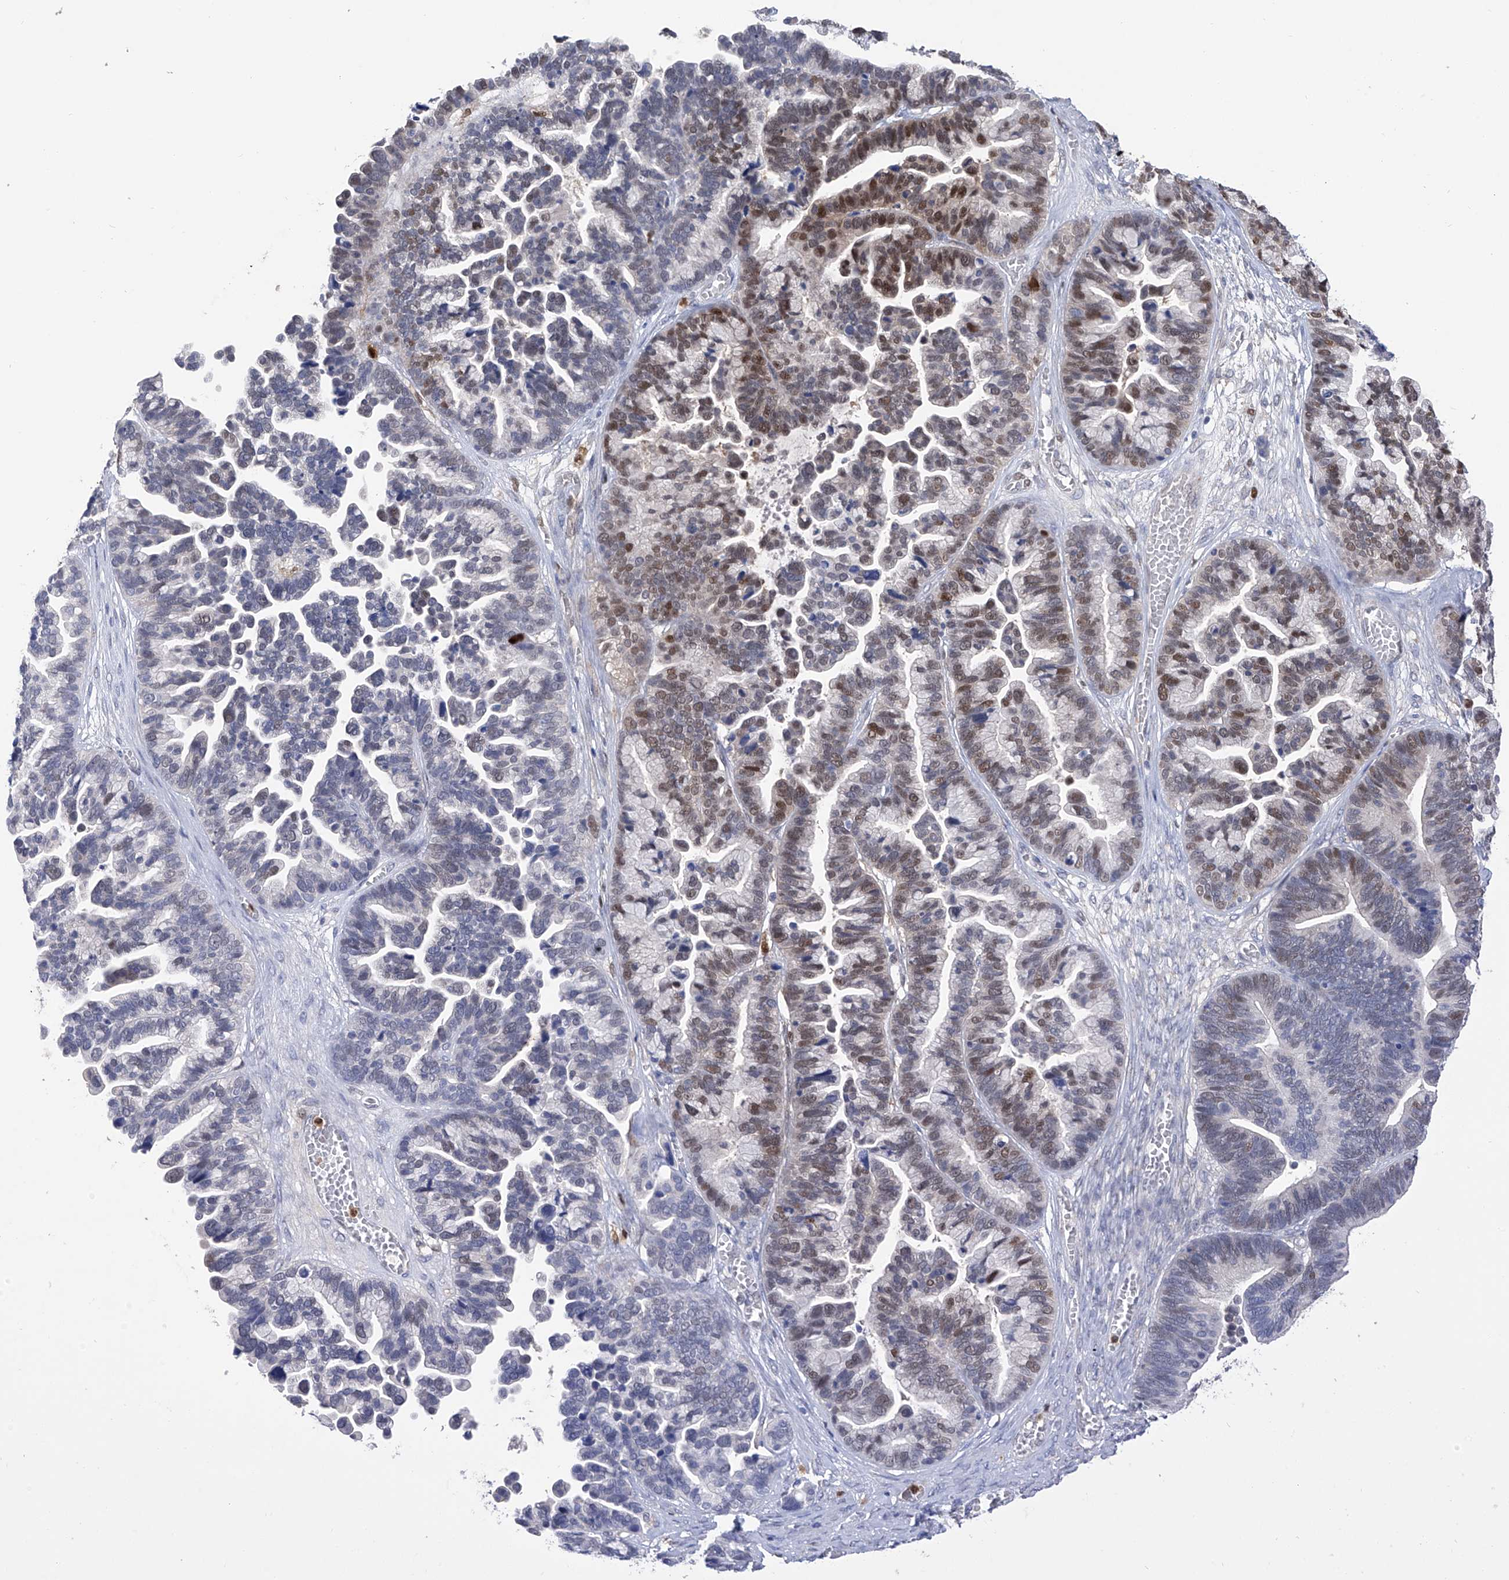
{"staining": {"intensity": "moderate", "quantity": "25%-75%", "location": "nuclear"}, "tissue": "ovarian cancer", "cell_type": "Tumor cells", "image_type": "cancer", "snomed": [{"axis": "morphology", "description": "Cystadenocarcinoma, serous, NOS"}, {"axis": "topography", "description": "Ovary"}], "caption": "This photomicrograph demonstrates immunohistochemistry staining of human ovarian cancer, with medium moderate nuclear staining in about 25%-75% of tumor cells.", "gene": "PHF20", "patient": {"sex": "female", "age": 56}}